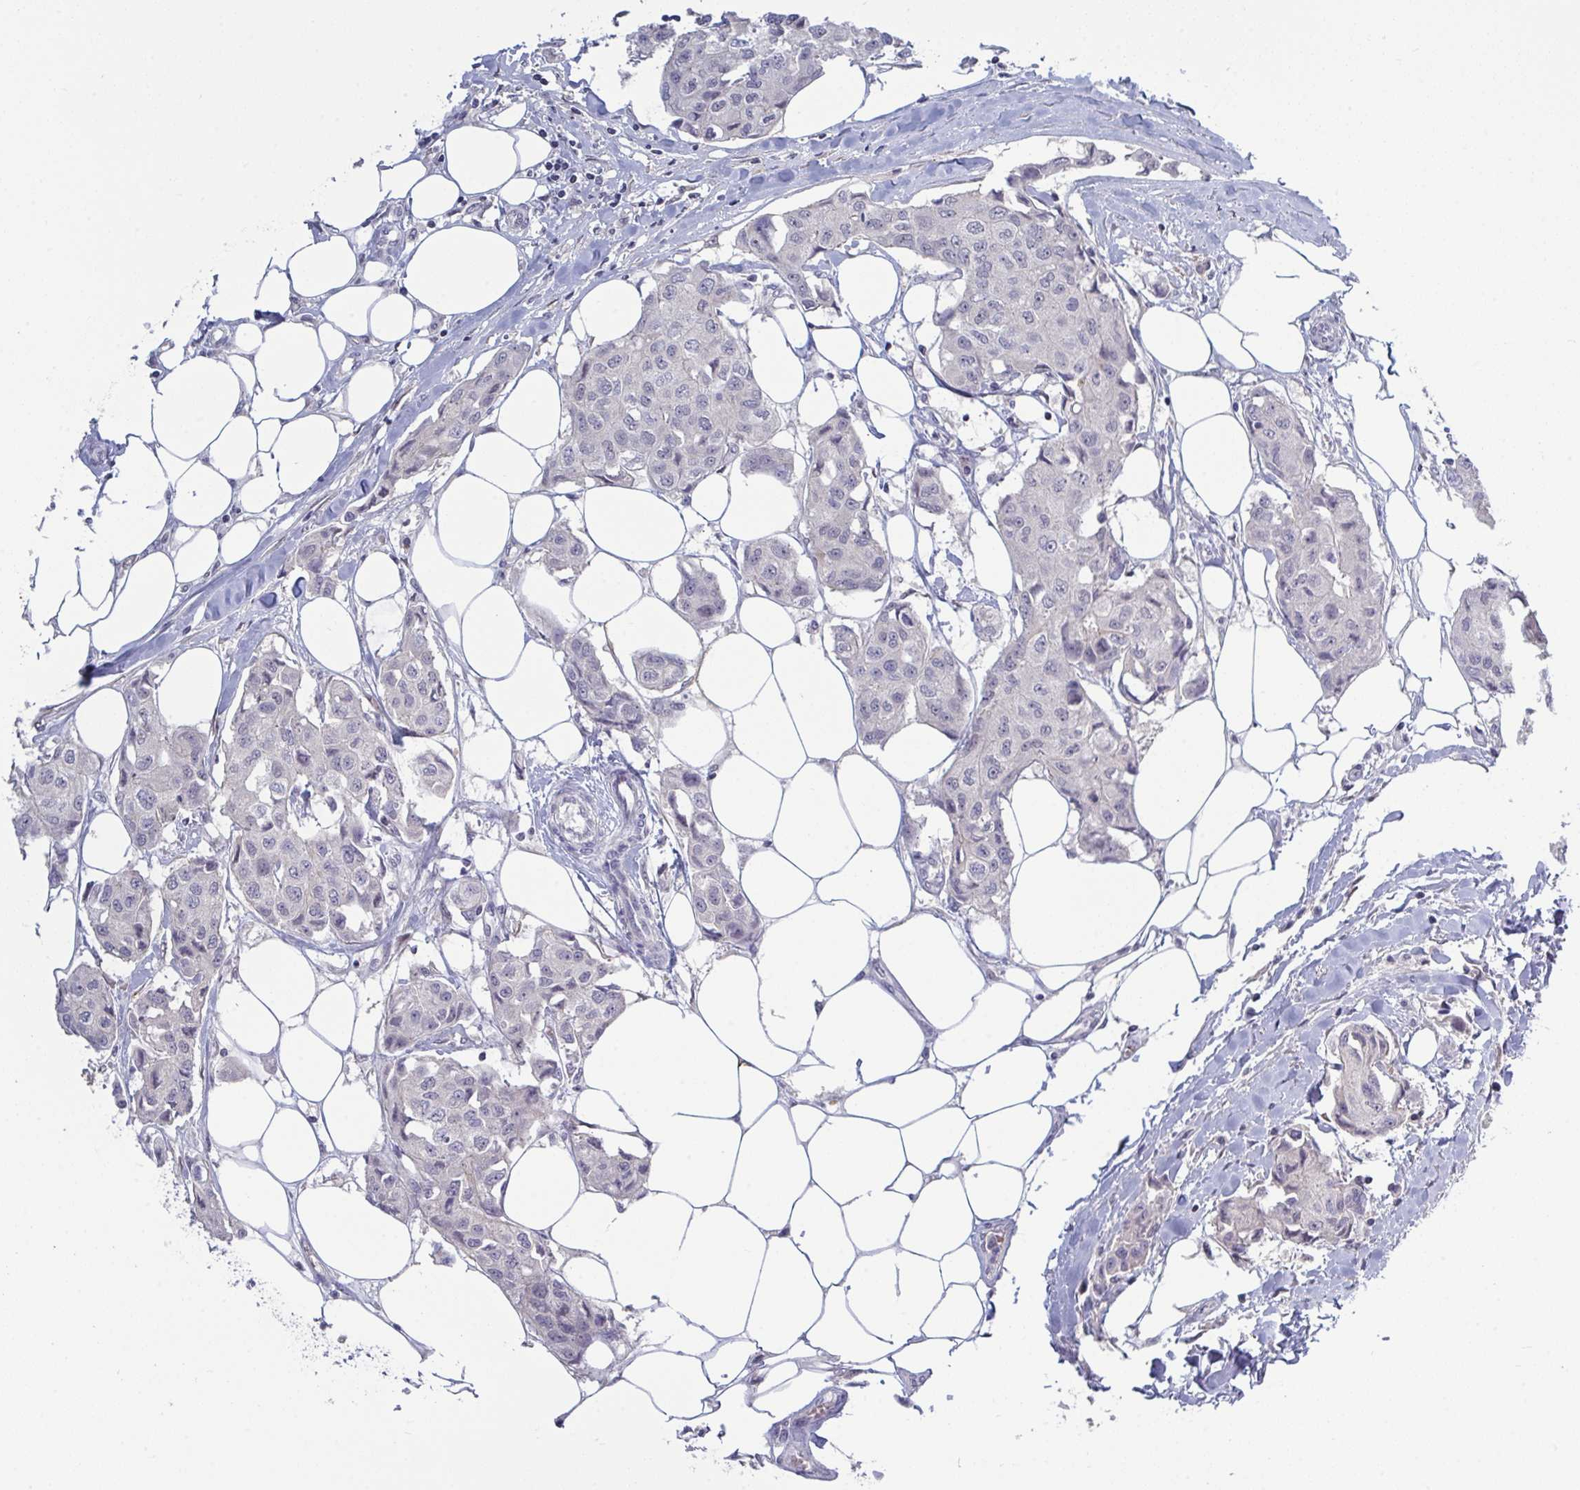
{"staining": {"intensity": "negative", "quantity": "none", "location": "none"}, "tissue": "breast cancer", "cell_type": "Tumor cells", "image_type": "cancer", "snomed": [{"axis": "morphology", "description": "Duct carcinoma"}, {"axis": "topography", "description": "Breast"}, {"axis": "topography", "description": "Lymph node"}], "caption": "This is an immunohistochemistry micrograph of breast cancer. There is no expression in tumor cells.", "gene": "ZNF784", "patient": {"sex": "female", "age": 80}}